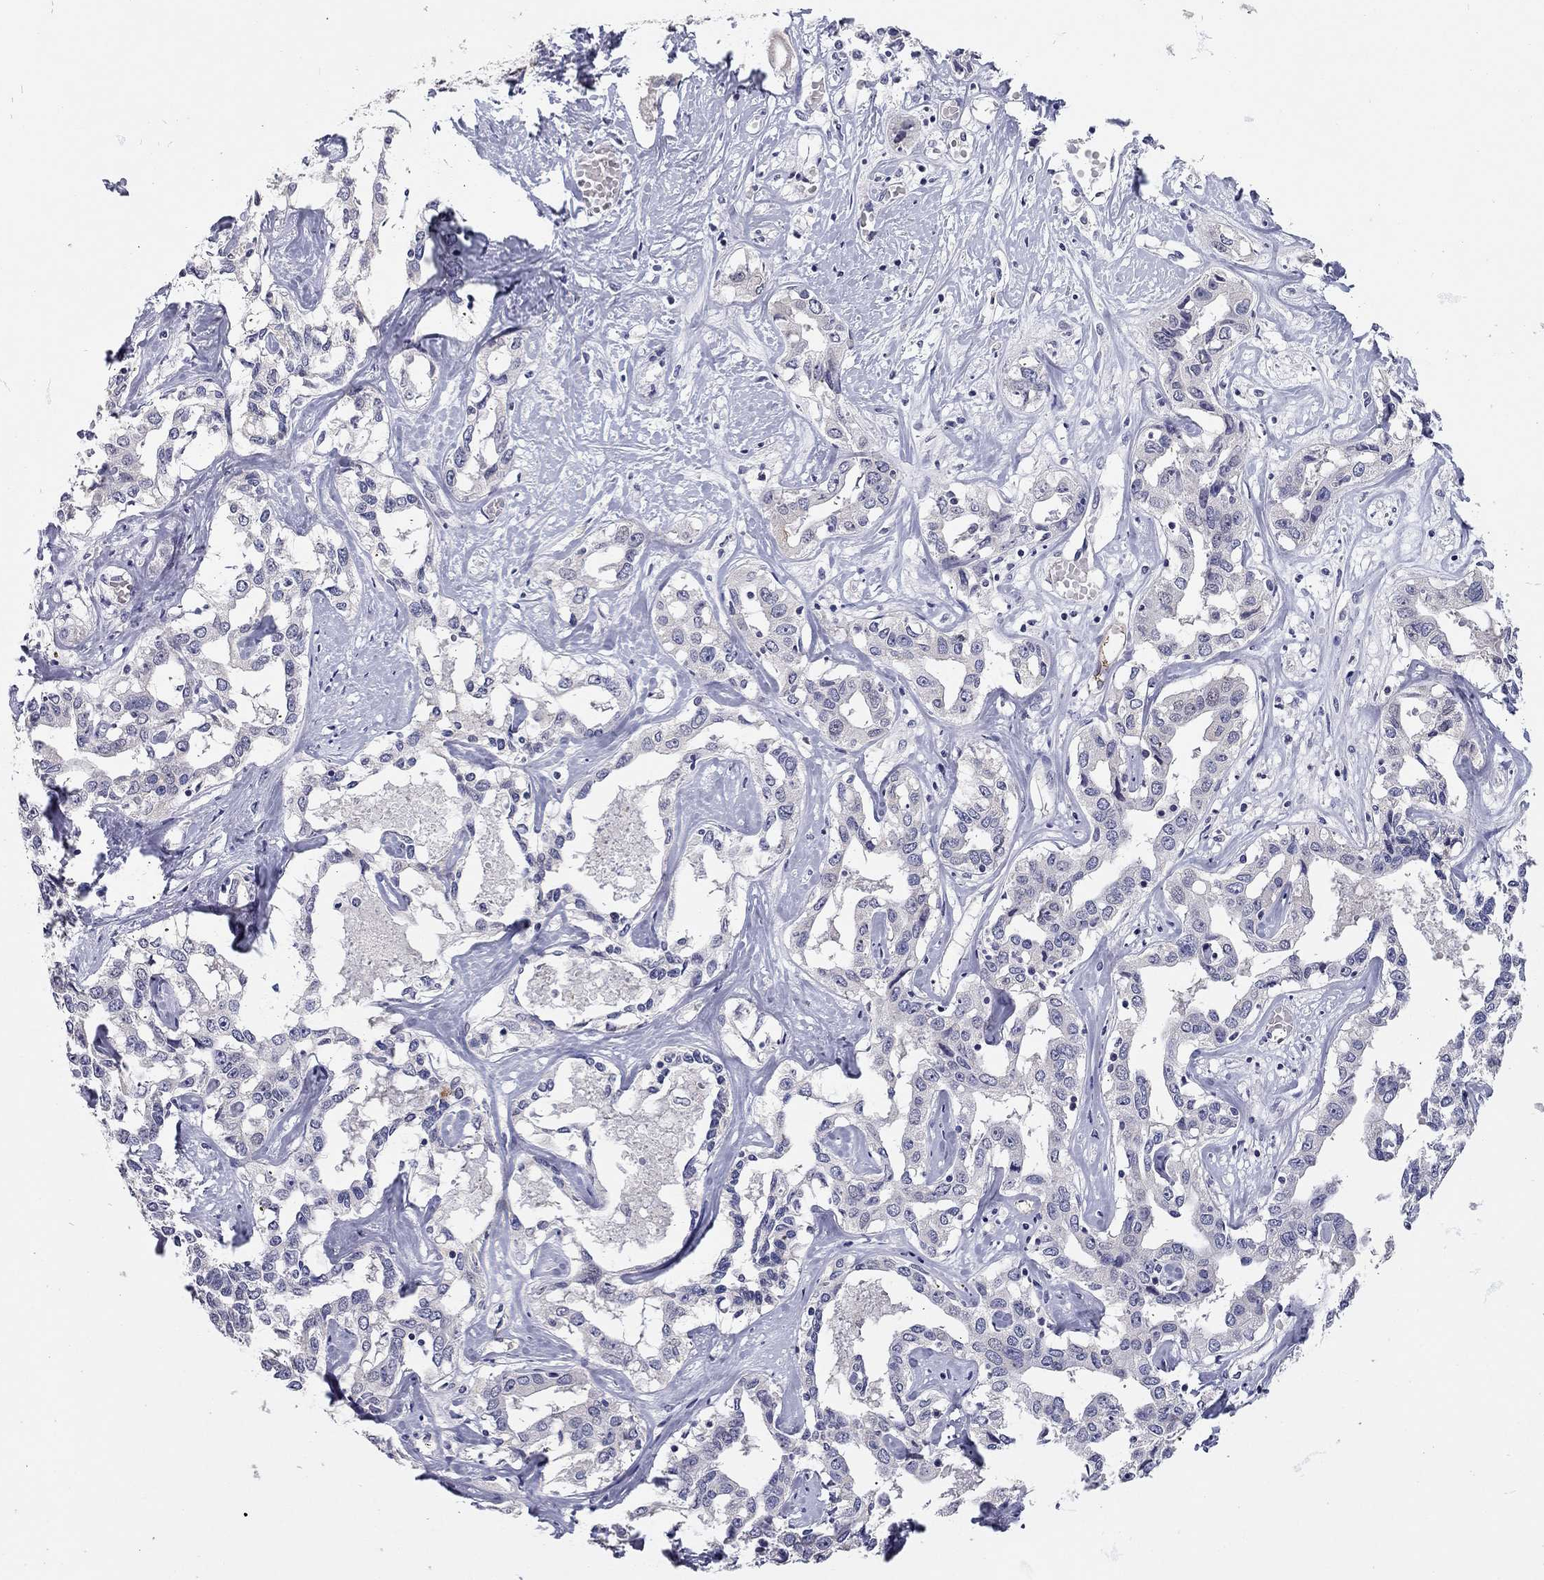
{"staining": {"intensity": "negative", "quantity": "none", "location": "none"}, "tissue": "liver cancer", "cell_type": "Tumor cells", "image_type": "cancer", "snomed": [{"axis": "morphology", "description": "Cholangiocarcinoma"}, {"axis": "topography", "description": "Liver"}], "caption": "An image of human cholangiocarcinoma (liver) is negative for staining in tumor cells. (Stains: DAB IHC with hematoxylin counter stain, Microscopy: brightfield microscopy at high magnification).", "gene": "SCARB1", "patient": {"sex": "male", "age": 59}}